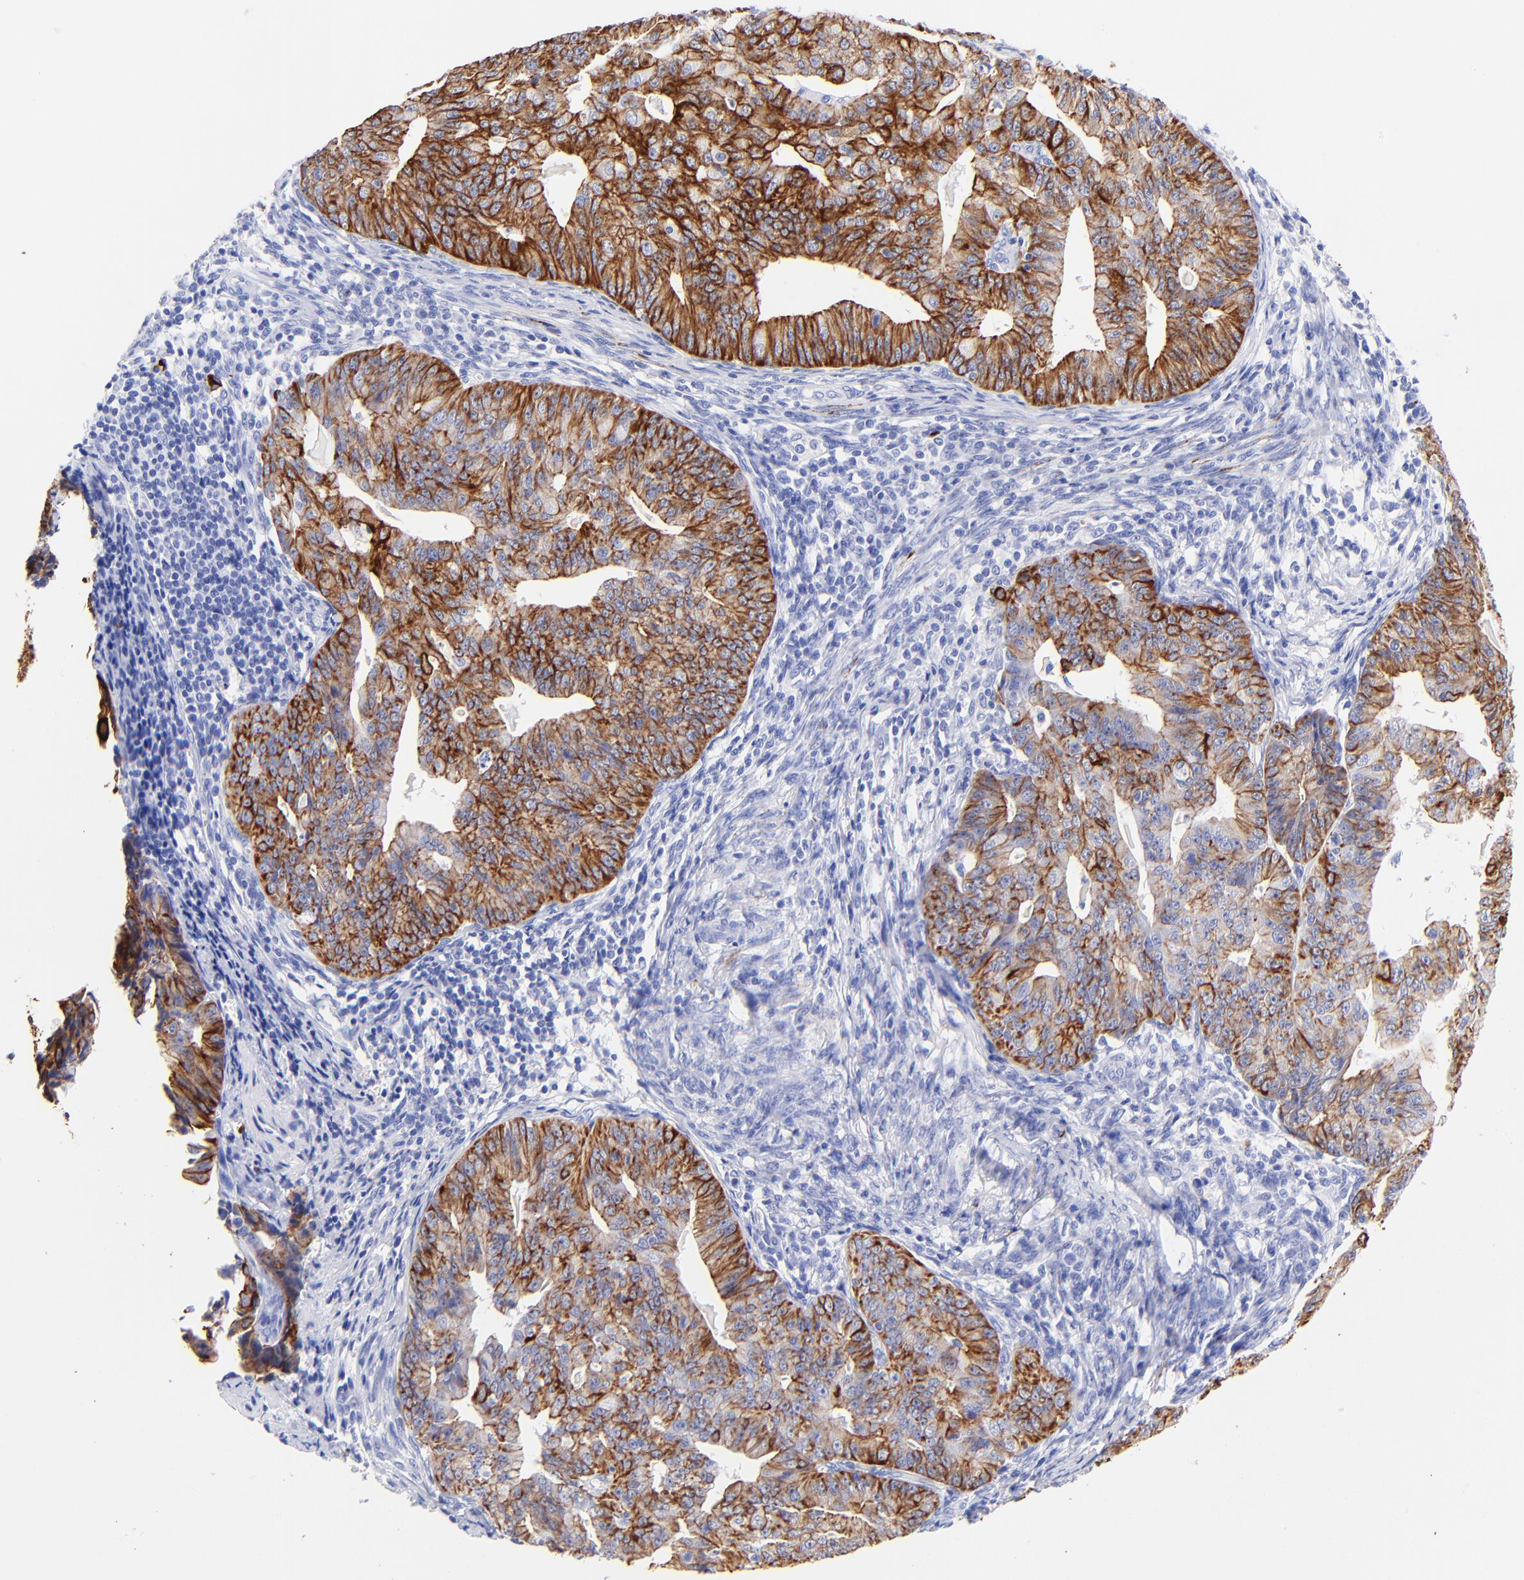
{"staining": {"intensity": "strong", "quantity": ">75%", "location": "cytoplasmic/membranous"}, "tissue": "endometrial cancer", "cell_type": "Tumor cells", "image_type": "cancer", "snomed": [{"axis": "morphology", "description": "Adenocarcinoma, NOS"}, {"axis": "topography", "description": "Endometrium"}], "caption": "A micrograph of human adenocarcinoma (endometrial) stained for a protein reveals strong cytoplasmic/membranous brown staining in tumor cells.", "gene": "KRT19", "patient": {"sex": "female", "age": 56}}